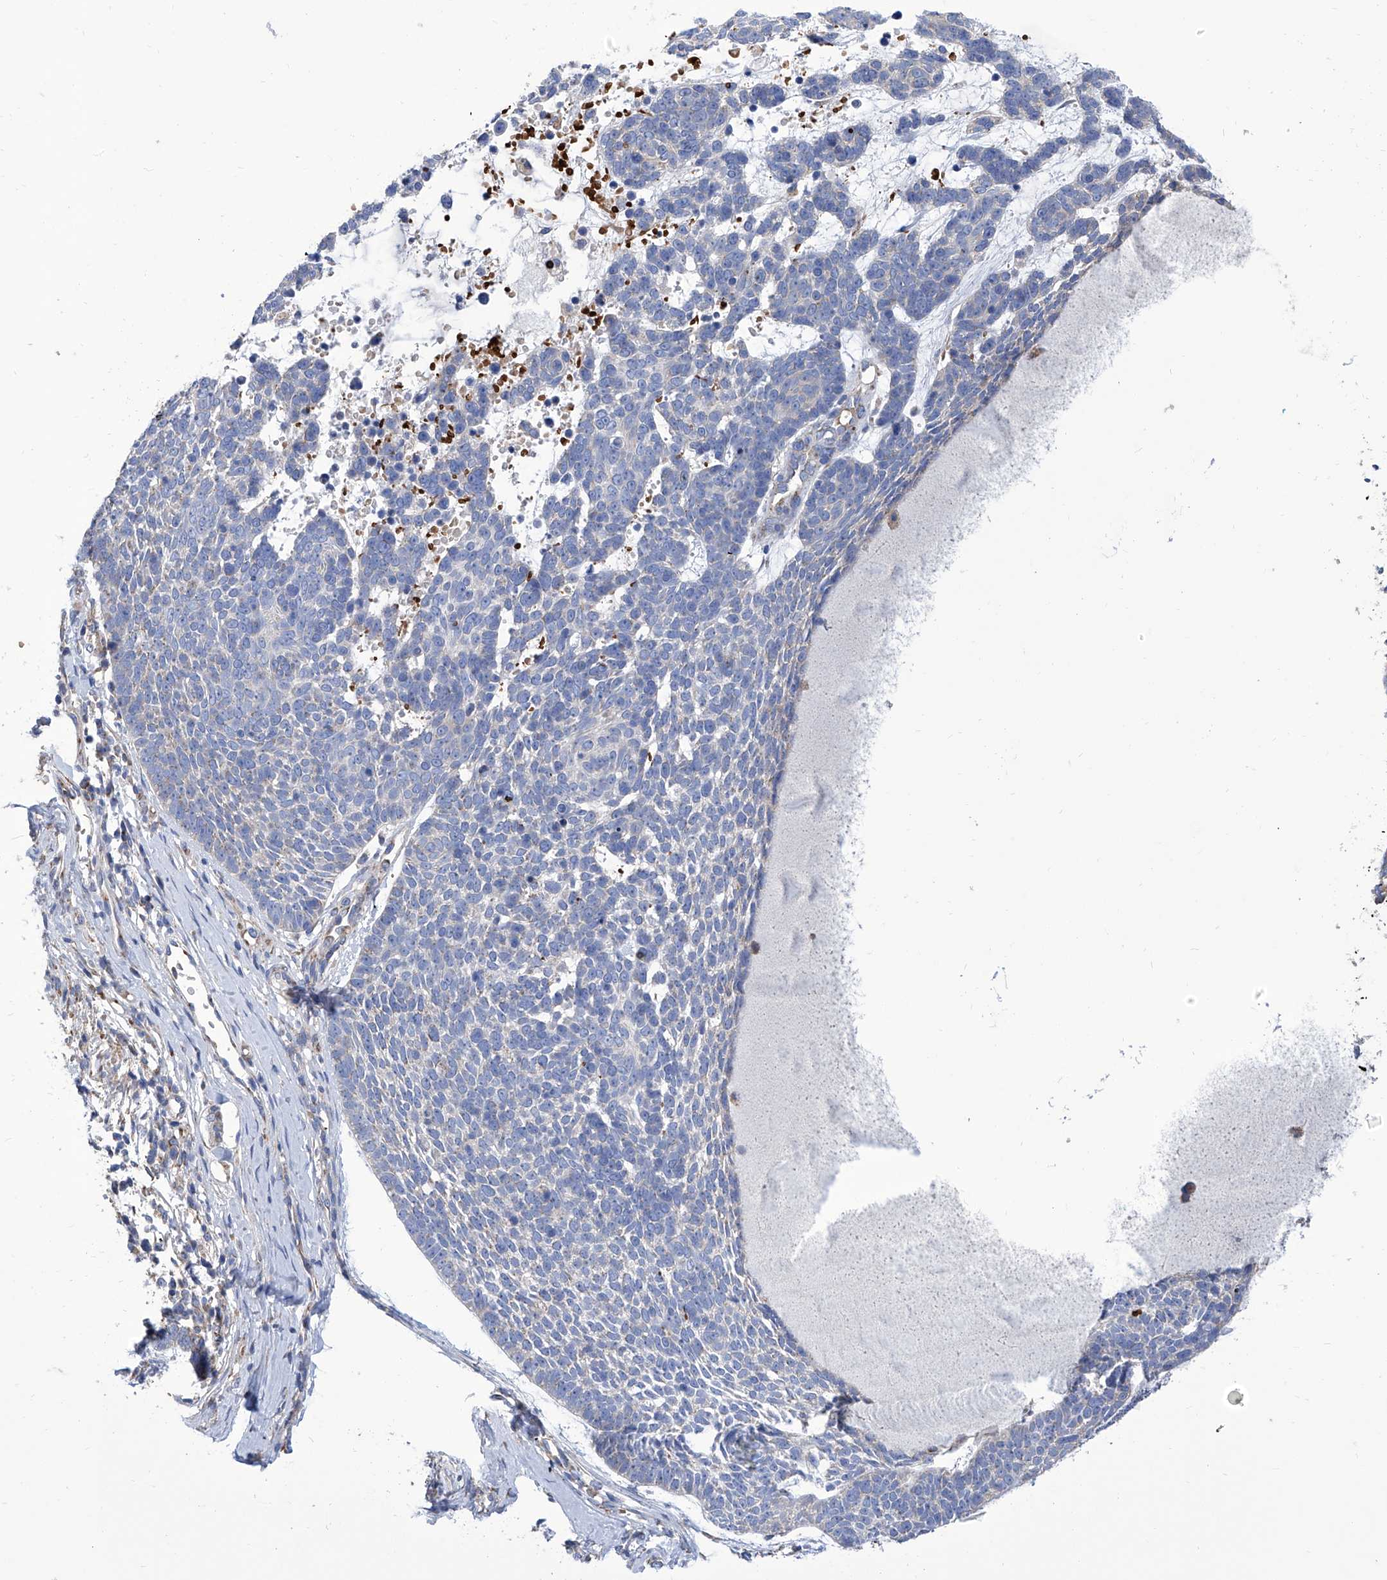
{"staining": {"intensity": "negative", "quantity": "none", "location": "none"}, "tissue": "skin cancer", "cell_type": "Tumor cells", "image_type": "cancer", "snomed": [{"axis": "morphology", "description": "Basal cell carcinoma"}, {"axis": "topography", "description": "Skin"}], "caption": "This histopathology image is of skin basal cell carcinoma stained with immunohistochemistry (IHC) to label a protein in brown with the nuclei are counter-stained blue. There is no expression in tumor cells.", "gene": "TJAP1", "patient": {"sex": "female", "age": 81}}